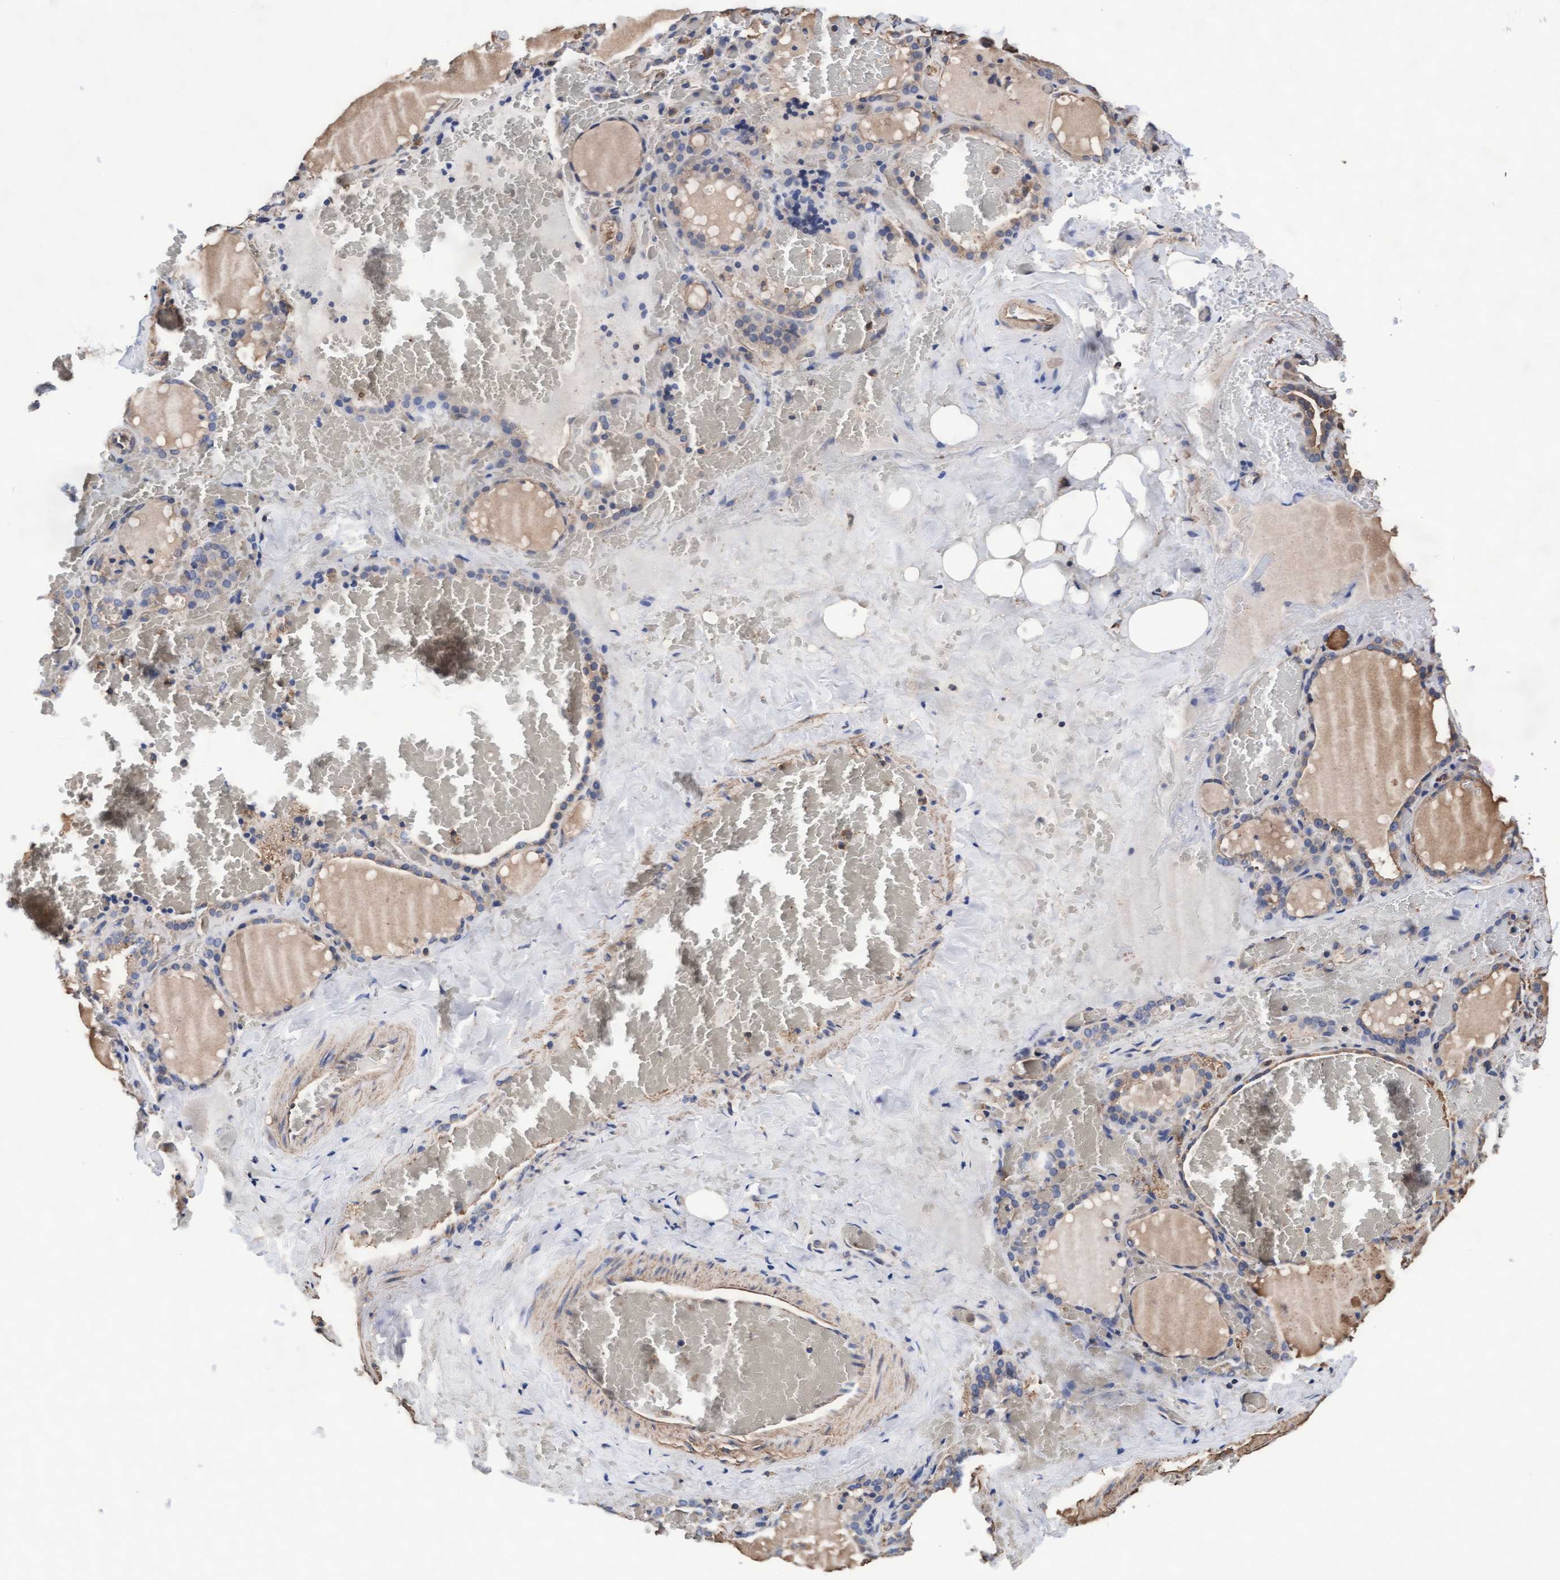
{"staining": {"intensity": "negative", "quantity": "none", "location": "none"}, "tissue": "thyroid gland", "cell_type": "Glandular cells", "image_type": "normal", "snomed": [{"axis": "morphology", "description": "Normal tissue, NOS"}, {"axis": "topography", "description": "Thyroid gland"}], "caption": "IHC image of normal thyroid gland: human thyroid gland stained with DAB demonstrates no significant protein positivity in glandular cells.", "gene": "GRHPR", "patient": {"sex": "female", "age": 22}}